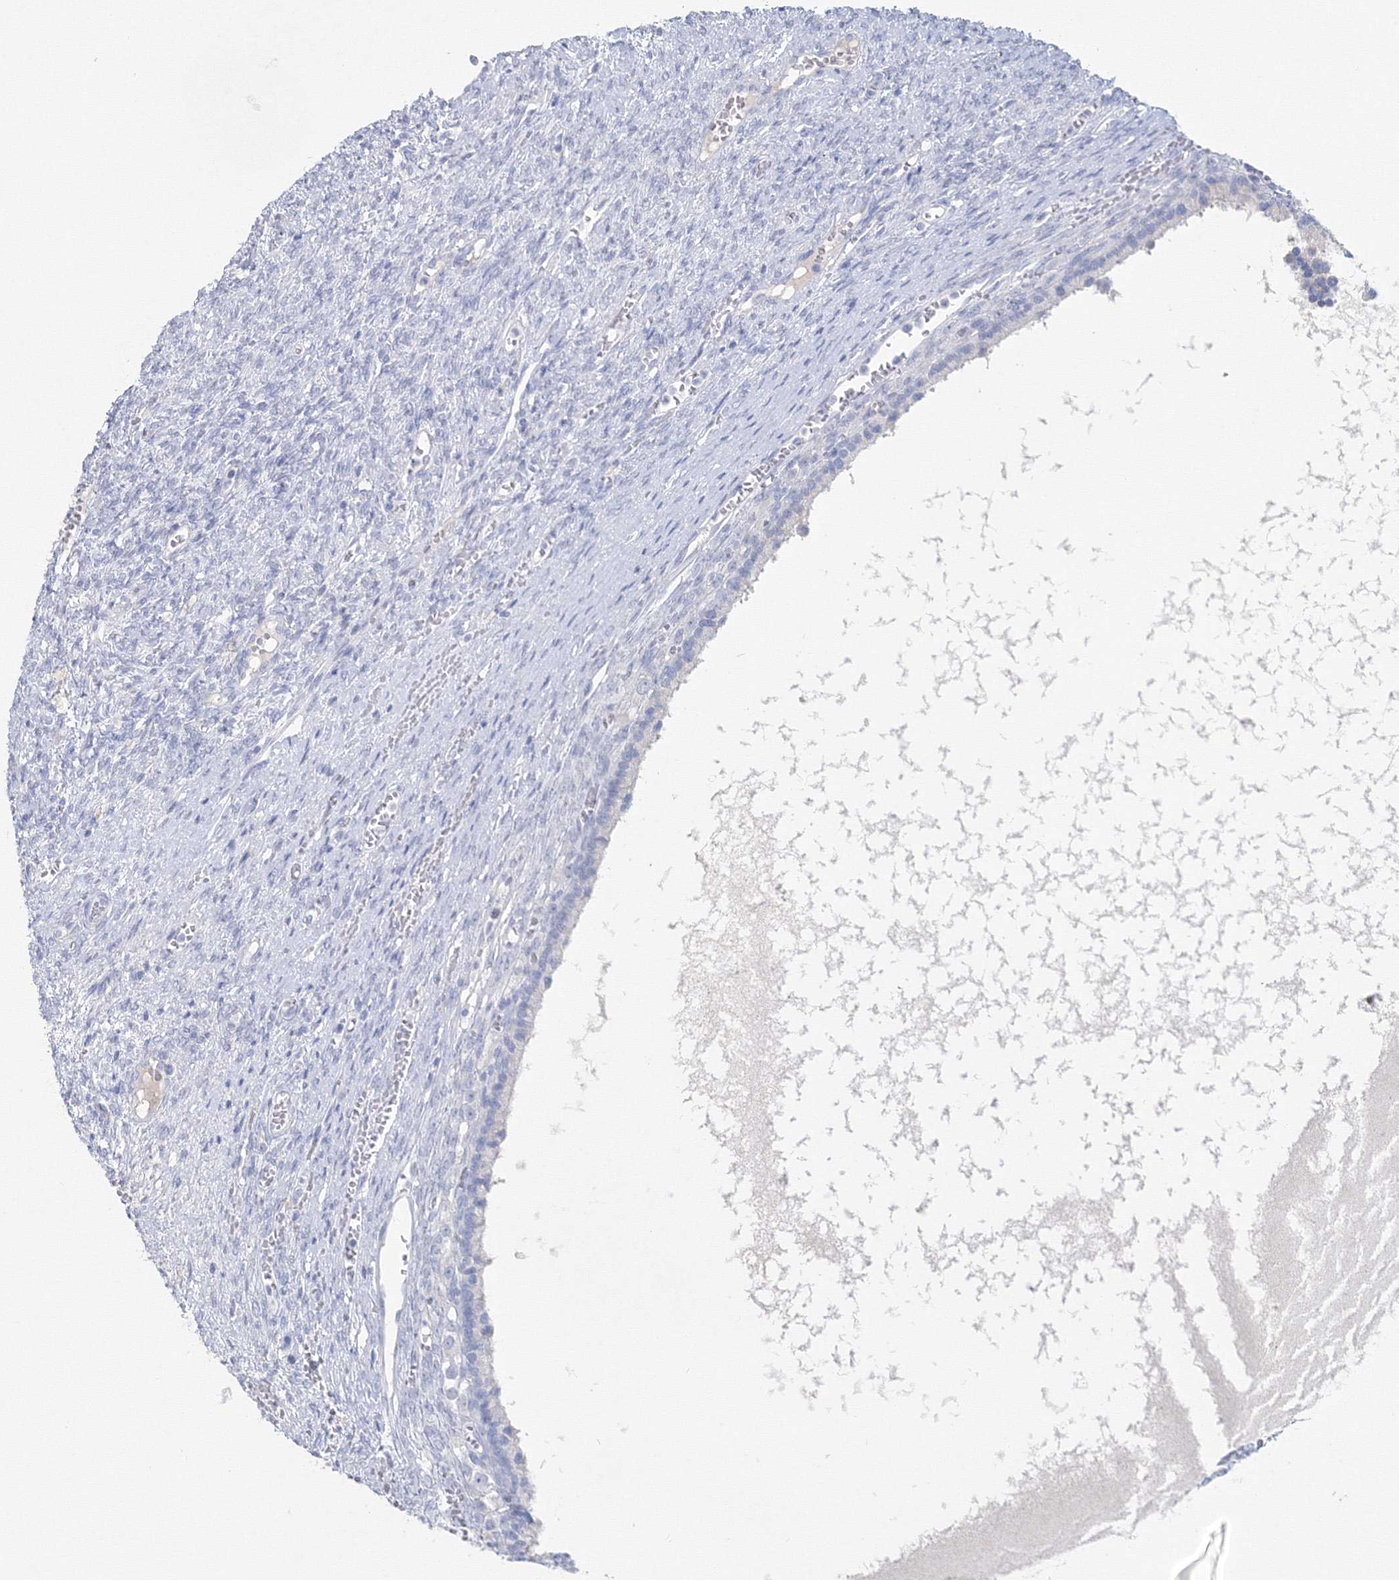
{"staining": {"intensity": "negative", "quantity": "none", "location": "none"}, "tissue": "ovary", "cell_type": "Ovarian stroma cells", "image_type": "normal", "snomed": [{"axis": "morphology", "description": "Normal tissue, NOS"}, {"axis": "topography", "description": "Ovary"}], "caption": "Ovary stained for a protein using immunohistochemistry shows no expression ovarian stroma cells.", "gene": "GCKR", "patient": {"sex": "female", "age": 41}}